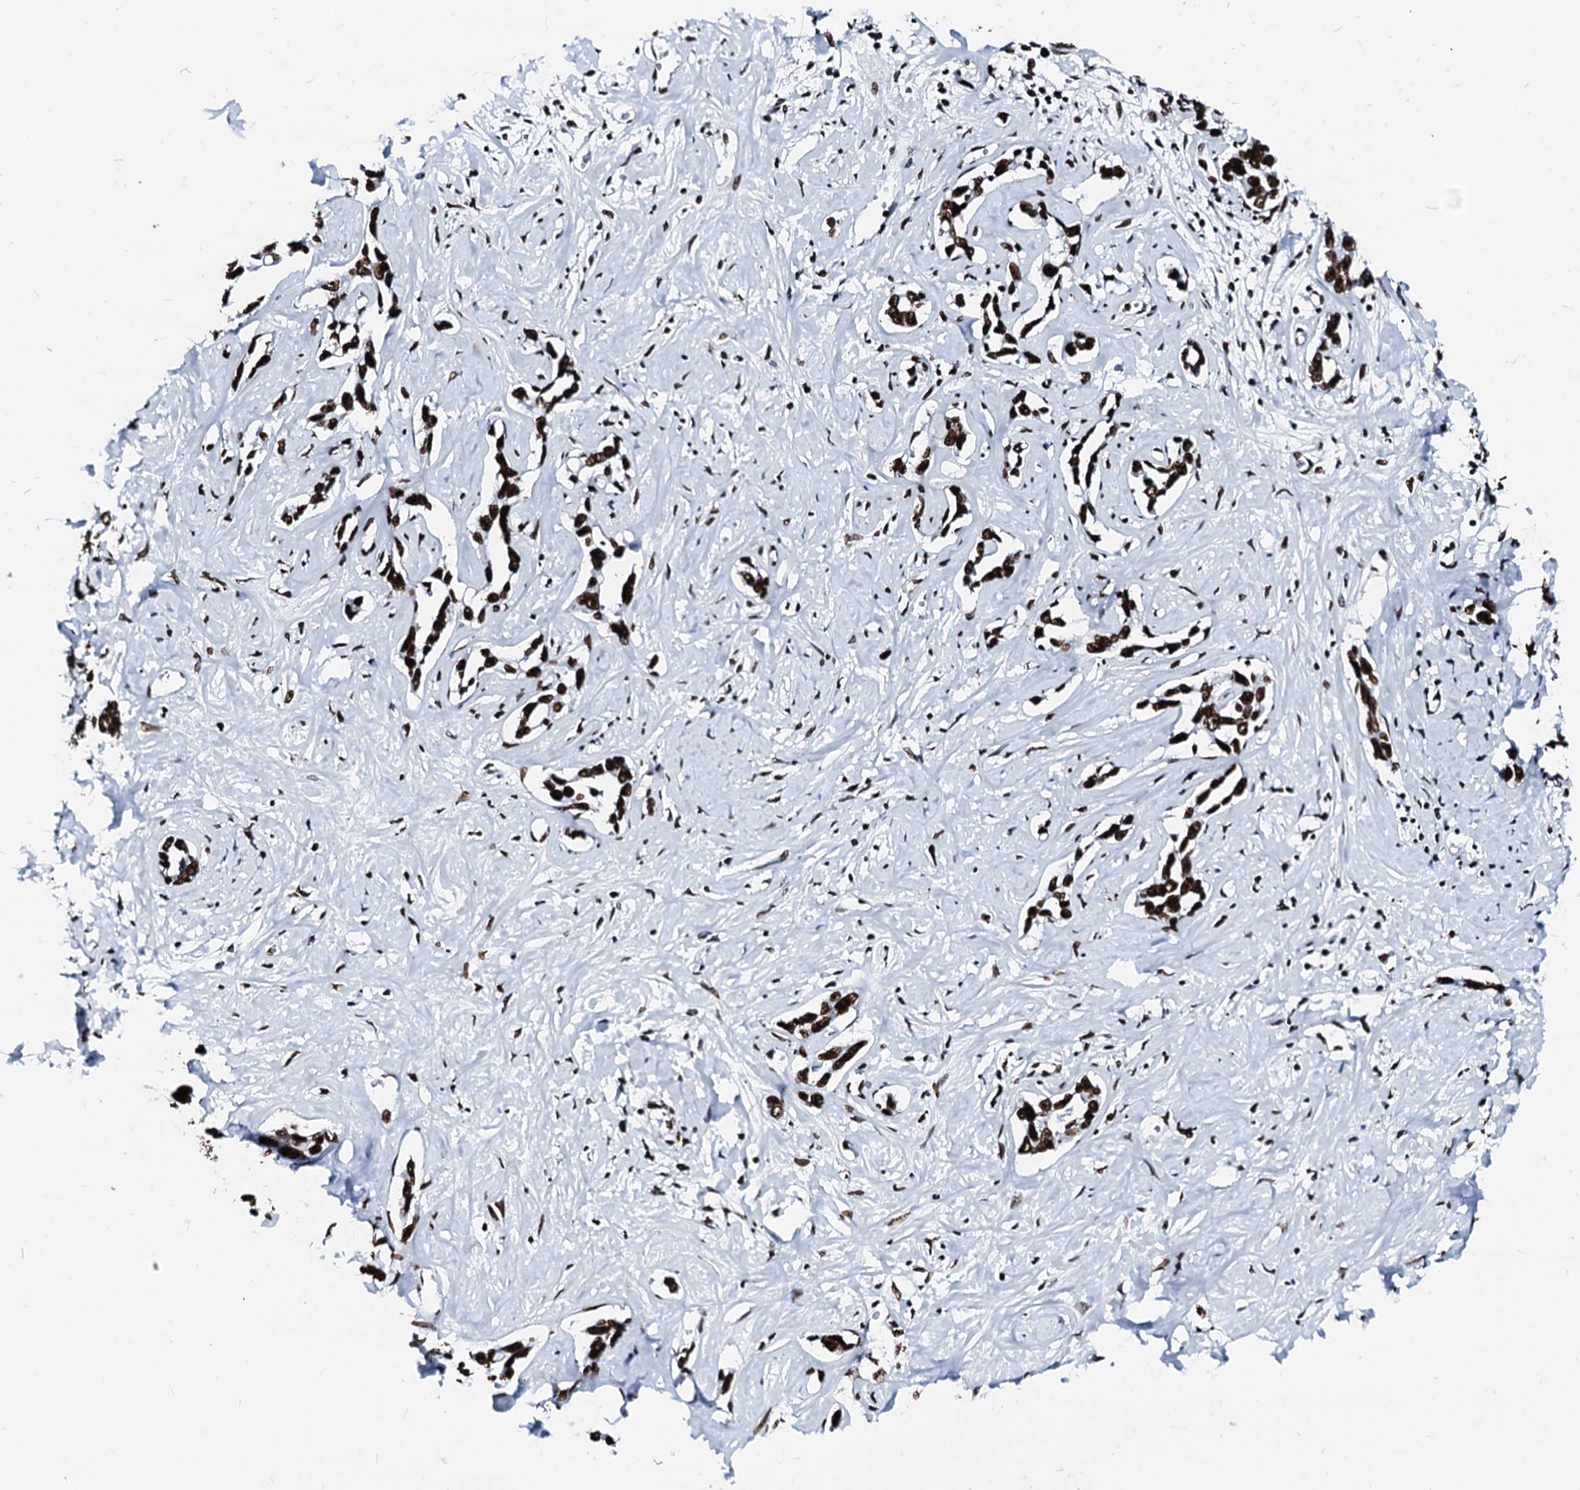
{"staining": {"intensity": "strong", "quantity": ">75%", "location": "nuclear"}, "tissue": "liver cancer", "cell_type": "Tumor cells", "image_type": "cancer", "snomed": [{"axis": "morphology", "description": "Cholangiocarcinoma"}, {"axis": "topography", "description": "Liver"}], "caption": "Immunohistochemical staining of cholangiocarcinoma (liver) demonstrates strong nuclear protein staining in about >75% of tumor cells.", "gene": "RALY", "patient": {"sex": "male", "age": 59}}